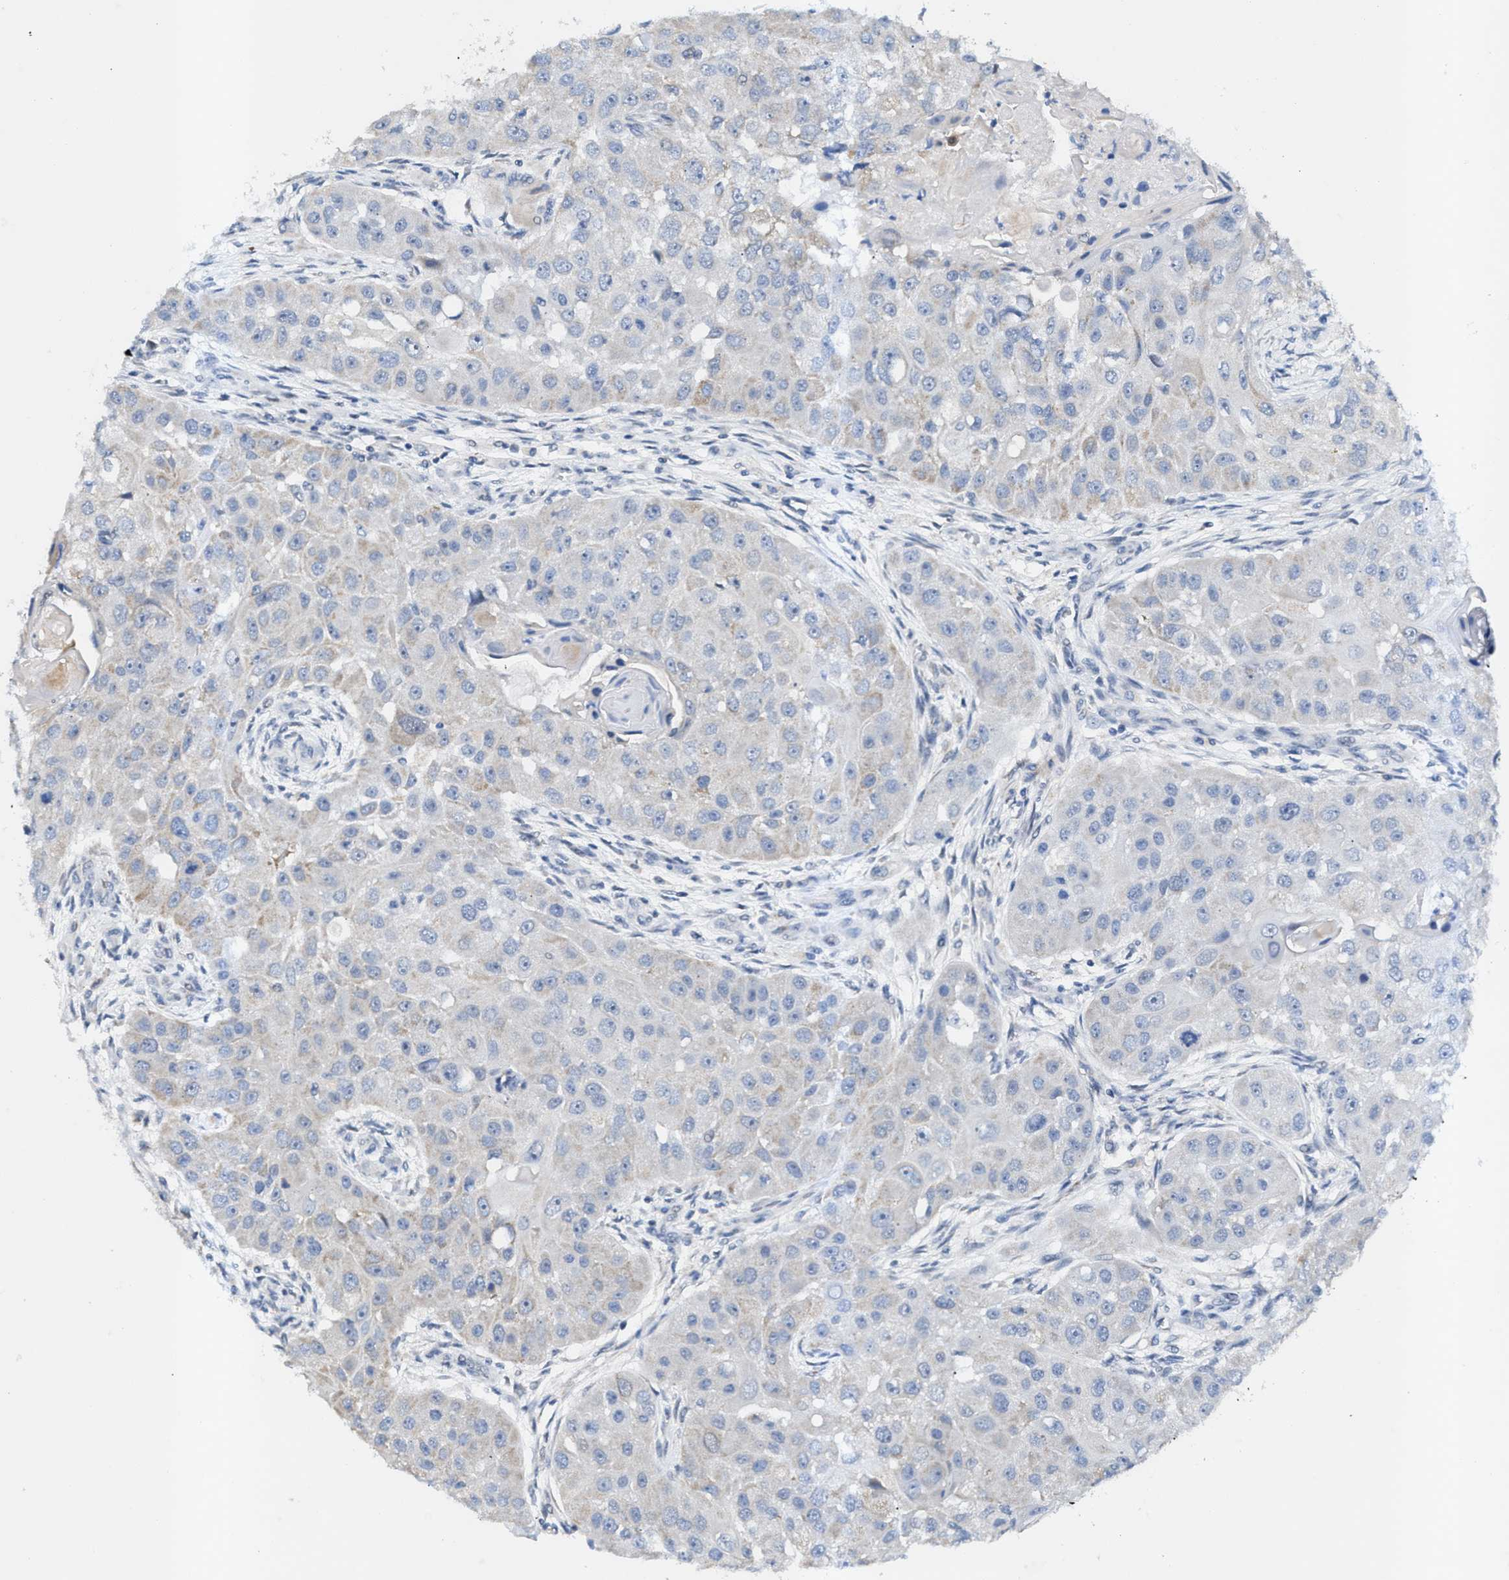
{"staining": {"intensity": "negative", "quantity": "none", "location": "none"}, "tissue": "head and neck cancer", "cell_type": "Tumor cells", "image_type": "cancer", "snomed": [{"axis": "morphology", "description": "Normal tissue, NOS"}, {"axis": "morphology", "description": "Squamous cell carcinoma, NOS"}, {"axis": "topography", "description": "Skeletal muscle"}, {"axis": "topography", "description": "Head-Neck"}], "caption": "Immunohistochemistry image of neoplastic tissue: squamous cell carcinoma (head and neck) stained with DAB (3,3'-diaminobenzidine) displays no significant protein positivity in tumor cells.", "gene": "JAG1", "patient": {"sex": "male", "age": 51}}